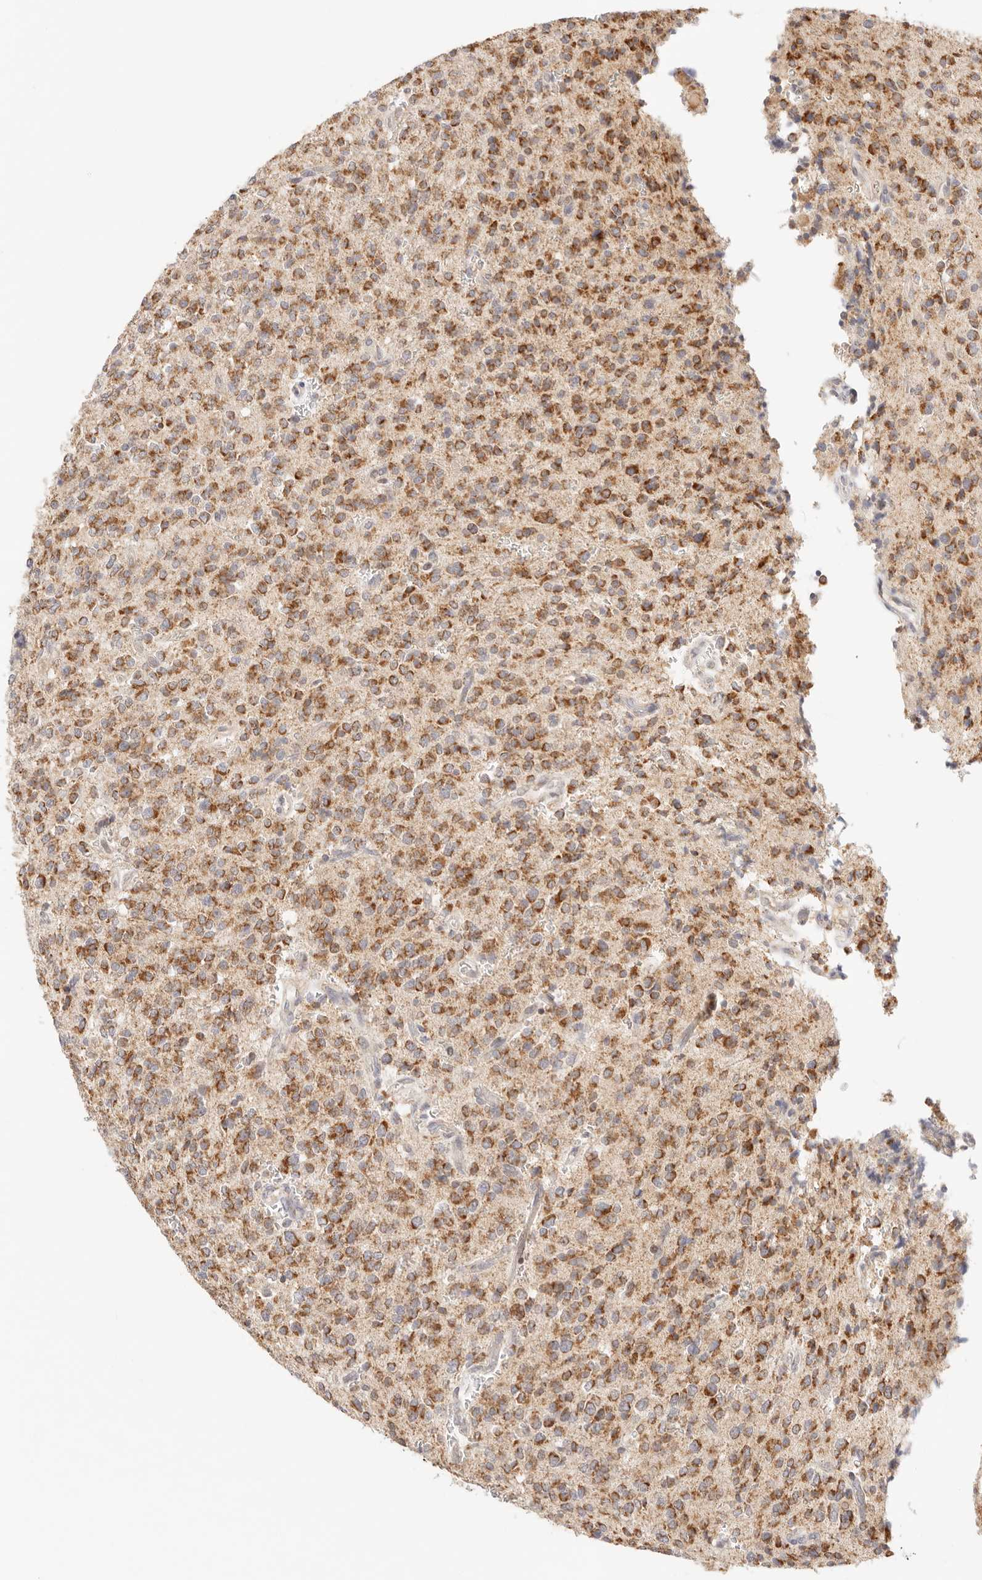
{"staining": {"intensity": "moderate", "quantity": ">75%", "location": "cytoplasmic/membranous"}, "tissue": "glioma", "cell_type": "Tumor cells", "image_type": "cancer", "snomed": [{"axis": "morphology", "description": "Glioma, malignant, High grade"}, {"axis": "topography", "description": "Brain"}], "caption": "Glioma stained for a protein displays moderate cytoplasmic/membranous positivity in tumor cells. (DAB (3,3'-diaminobenzidine) IHC with brightfield microscopy, high magnification).", "gene": "COA6", "patient": {"sex": "male", "age": 34}}